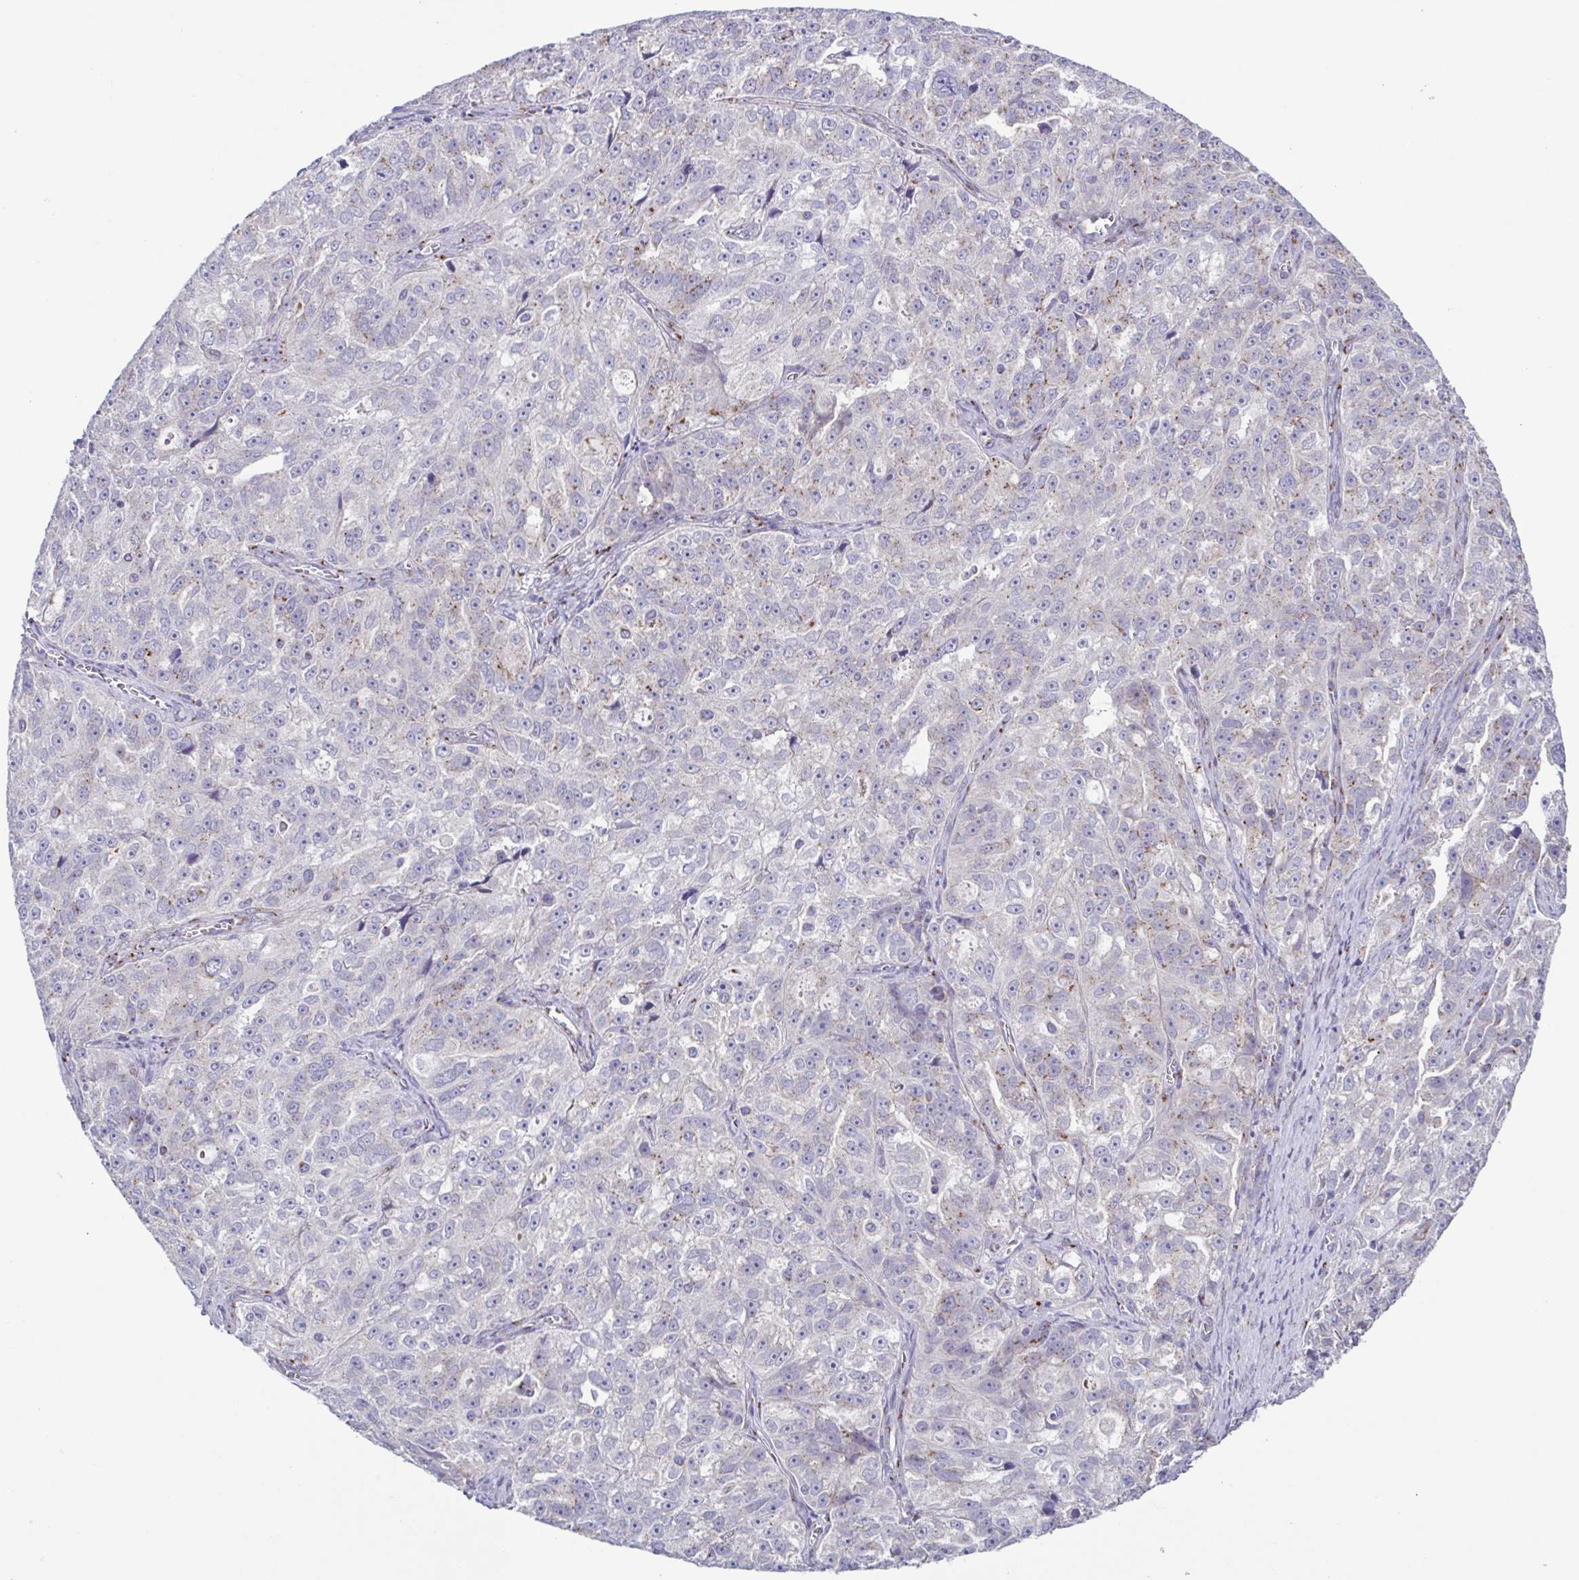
{"staining": {"intensity": "weak", "quantity": "<25%", "location": "cytoplasmic/membranous"}, "tissue": "ovarian cancer", "cell_type": "Tumor cells", "image_type": "cancer", "snomed": [{"axis": "morphology", "description": "Cystadenocarcinoma, serous, NOS"}, {"axis": "topography", "description": "Ovary"}], "caption": "The photomicrograph shows no significant expression in tumor cells of ovarian serous cystadenocarcinoma. Nuclei are stained in blue.", "gene": "COL17A1", "patient": {"sex": "female", "age": 51}}